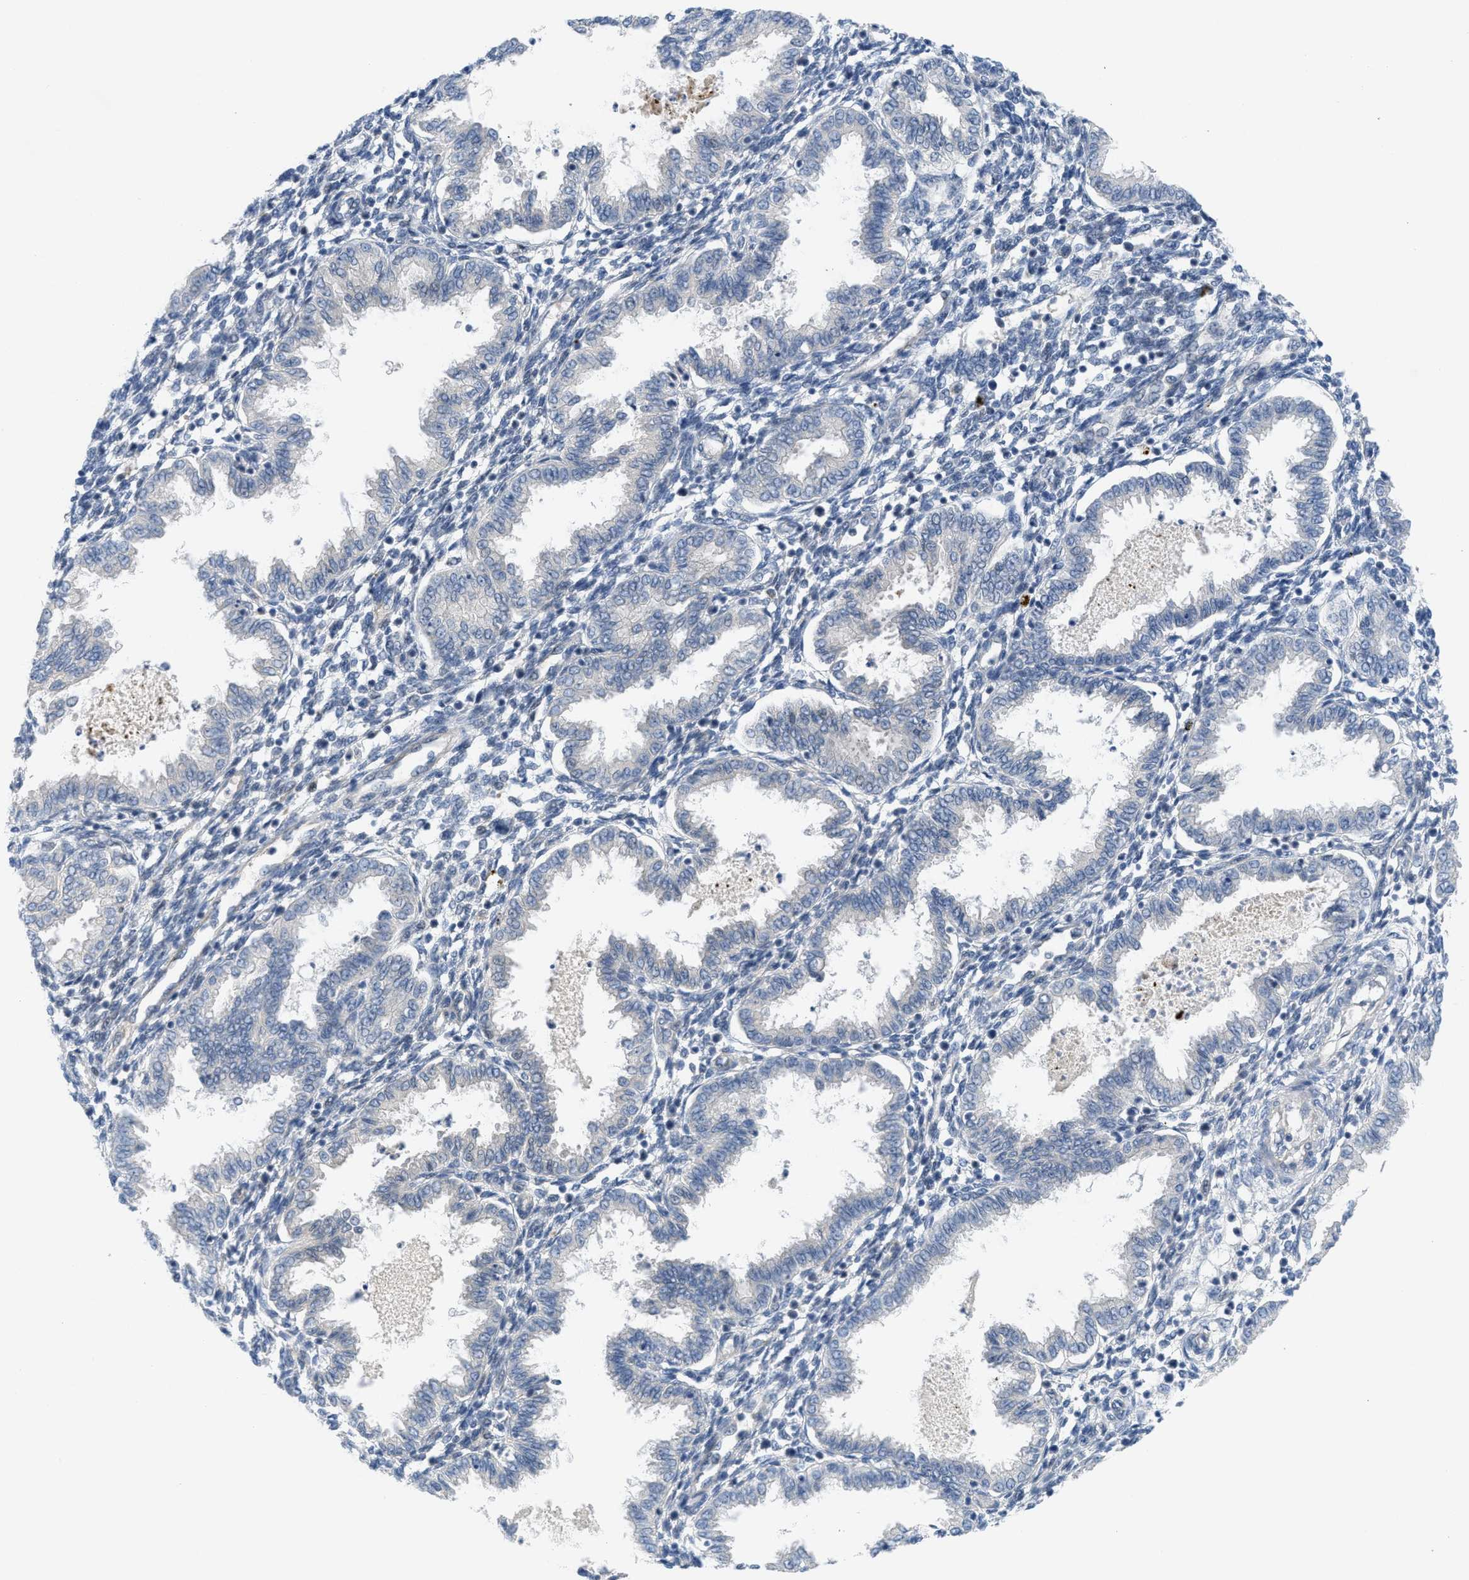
{"staining": {"intensity": "negative", "quantity": "none", "location": "none"}, "tissue": "endometrium", "cell_type": "Cells in endometrial stroma", "image_type": "normal", "snomed": [{"axis": "morphology", "description": "Normal tissue, NOS"}, {"axis": "topography", "description": "Endometrium"}], "caption": "A high-resolution image shows immunohistochemistry (IHC) staining of unremarkable endometrium, which displays no significant positivity in cells in endometrial stroma.", "gene": "TNFAIP1", "patient": {"sex": "female", "age": 33}}